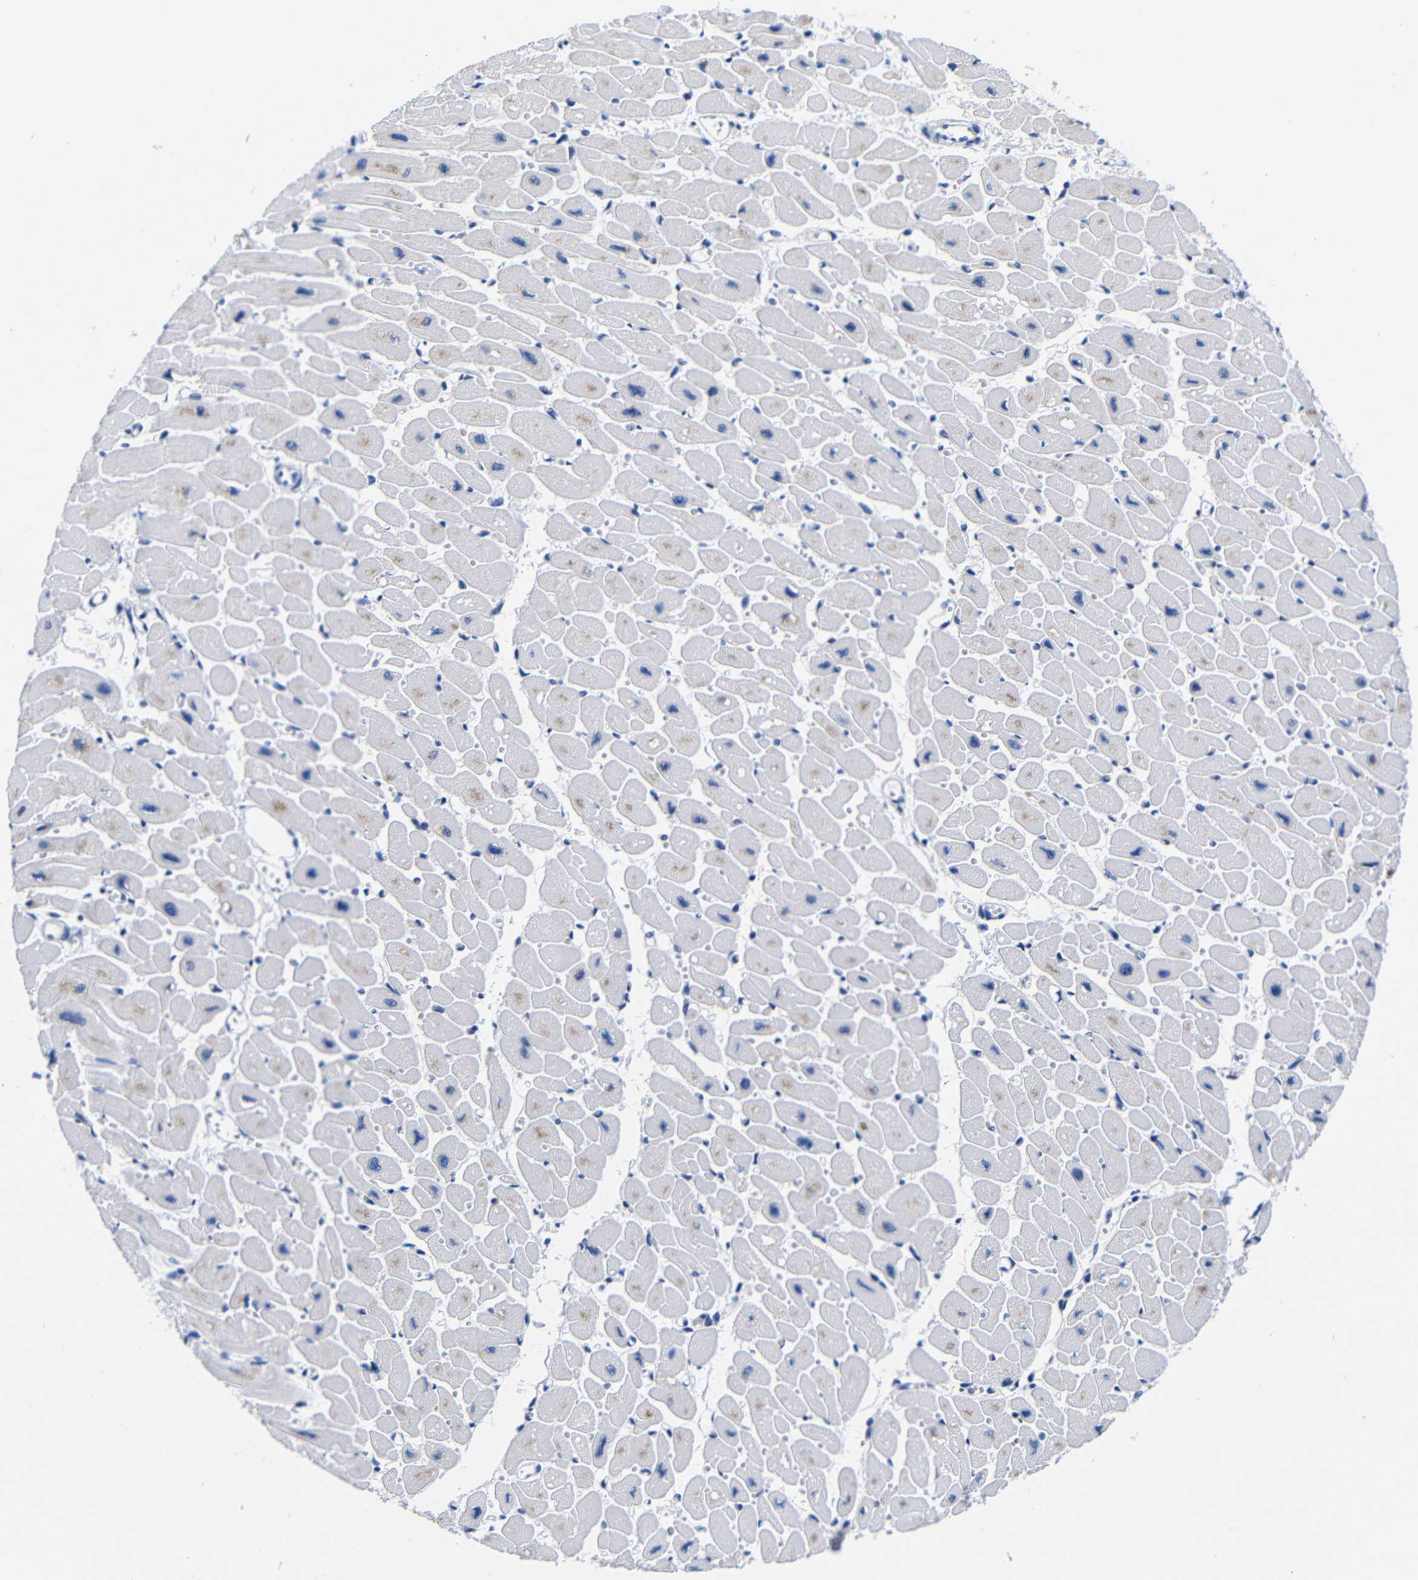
{"staining": {"intensity": "weak", "quantity": "<25%", "location": "cytoplasmic/membranous"}, "tissue": "heart muscle", "cell_type": "Cardiomyocytes", "image_type": "normal", "snomed": [{"axis": "morphology", "description": "Normal tissue, NOS"}, {"axis": "topography", "description": "Heart"}], "caption": "IHC of unremarkable heart muscle exhibits no staining in cardiomyocytes.", "gene": "CLEC4G", "patient": {"sex": "female", "age": 54}}